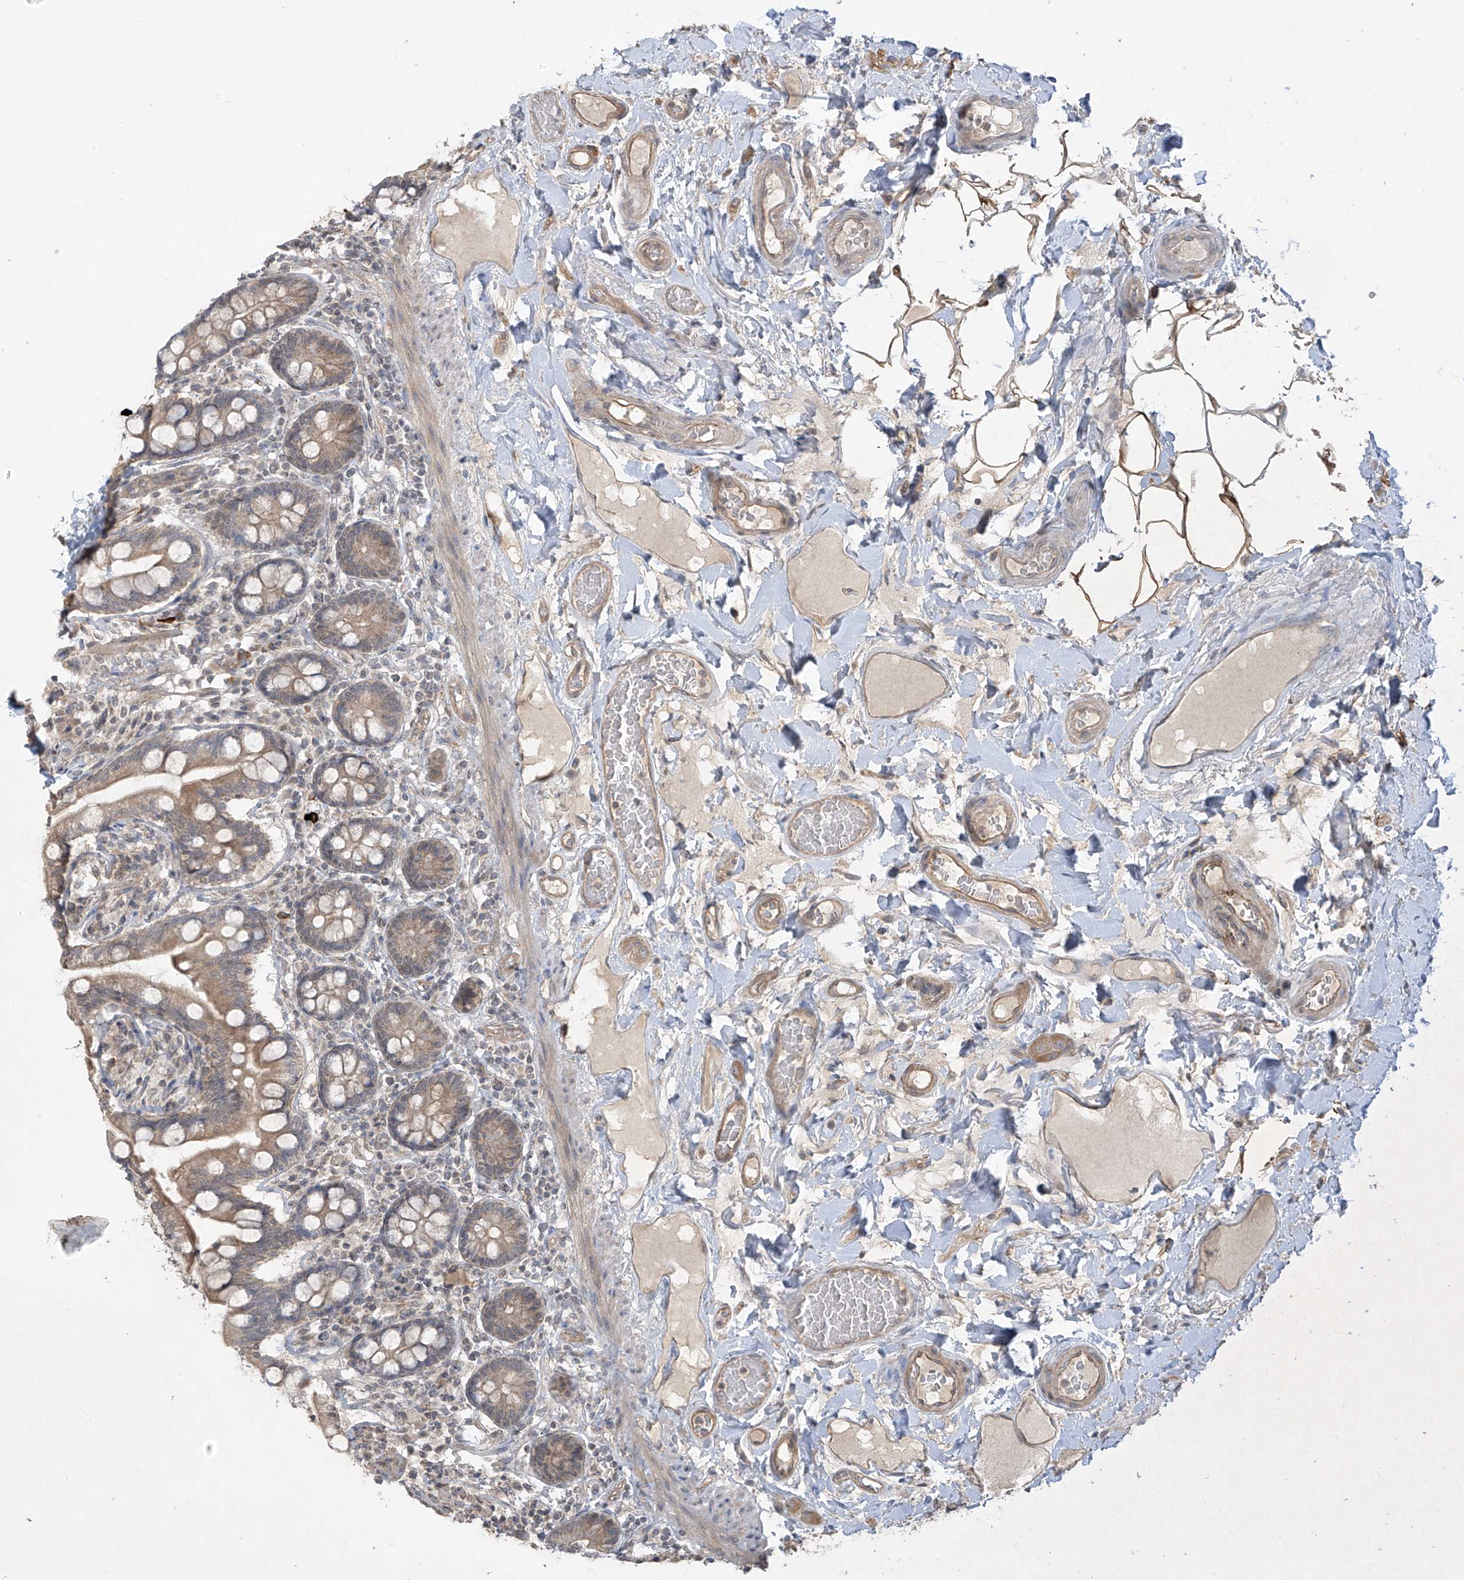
{"staining": {"intensity": "weak", "quantity": ">75%", "location": "cytoplasmic/membranous"}, "tissue": "small intestine", "cell_type": "Glandular cells", "image_type": "normal", "snomed": [{"axis": "morphology", "description": "Normal tissue, NOS"}, {"axis": "topography", "description": "Small intestine"}], "caption": "This photomicrograph demonstrates immunohistochemistry staining of normal small intestine, with low weak cytoplasmic/membranous expression in approximately >75% of glandular cells.", "gene": "DGKQ", "patient": {"sex": "female", "age": 64}}